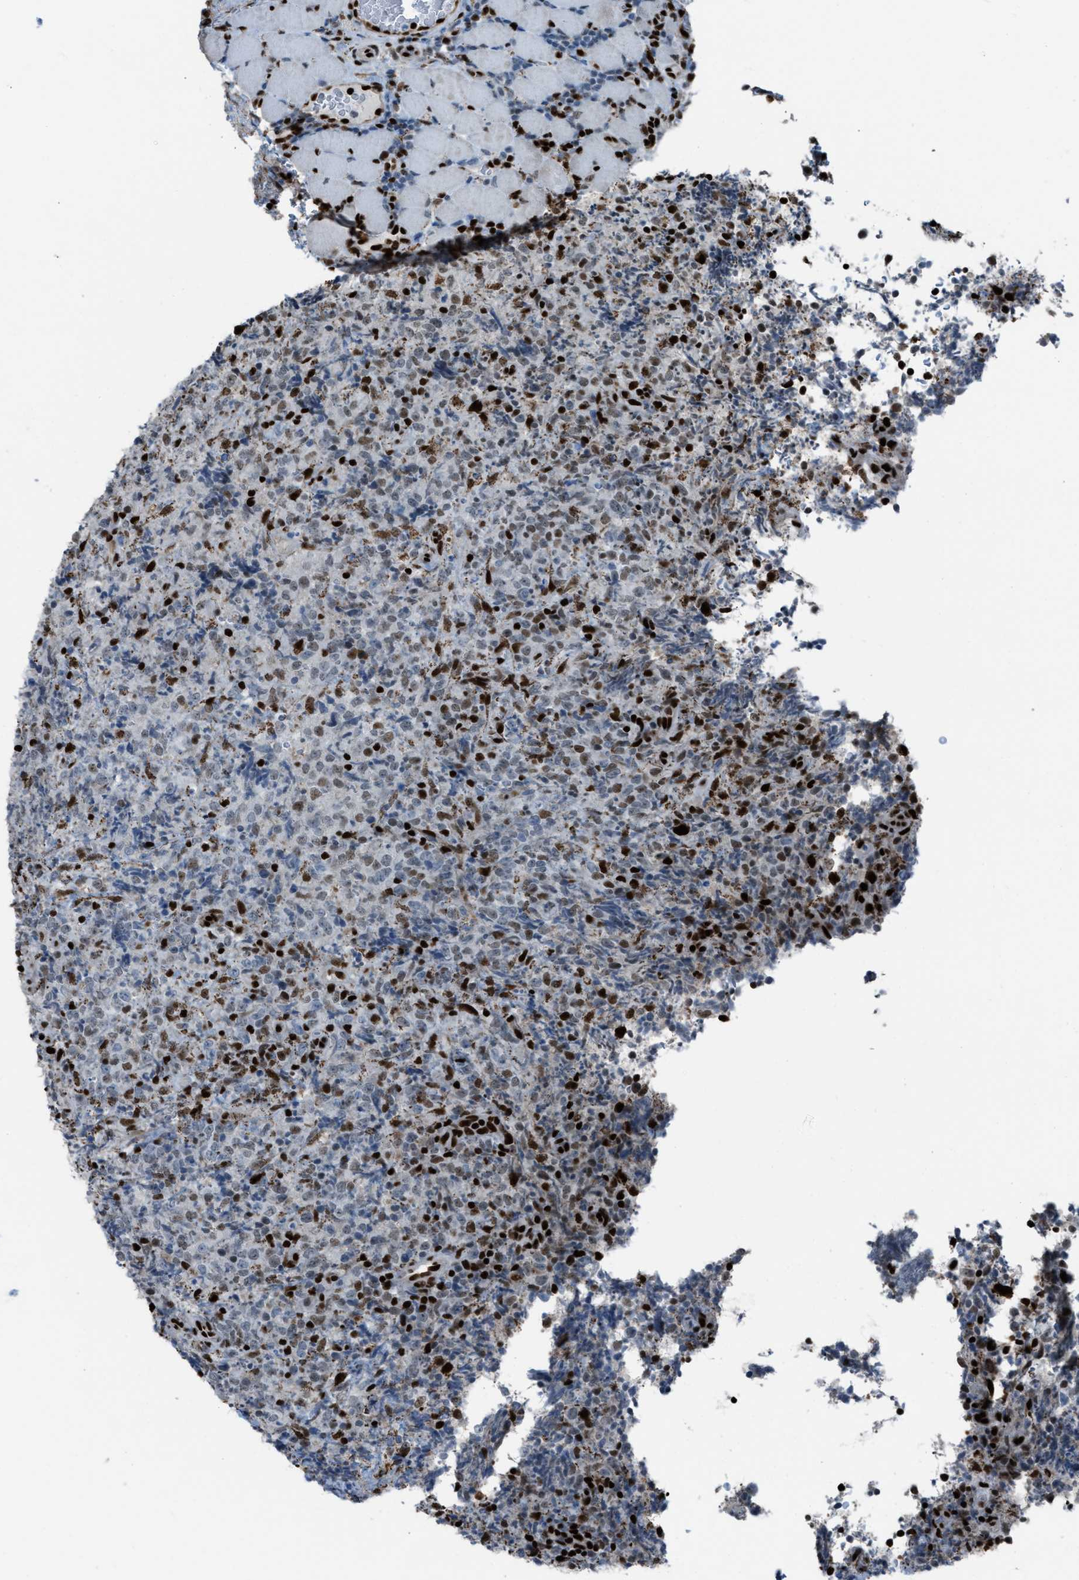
{"staining": {"intensity": "moderate", "quantity": "25%-75%", "location": "nuclear"}, "tissue": "lymphoma", "cell_type": "Tumor cells", "image_type": "cancer", "snomed": [{"axis": "morphology", "description": "Malignant lymphoma, non-Hodgkin's type, High grade"}, {"axis": "topography", "description": "Tonsil"}], "caption": "There is medium levels of moderate nuclear staining in tumor cells of high-grade malignant lymphoma, non-Hodgkin's type, as demonstrated by immunohistochemical staining (brown color).", "gene": "SLFN5", "patient": {"sex": "female", "age": 36}}